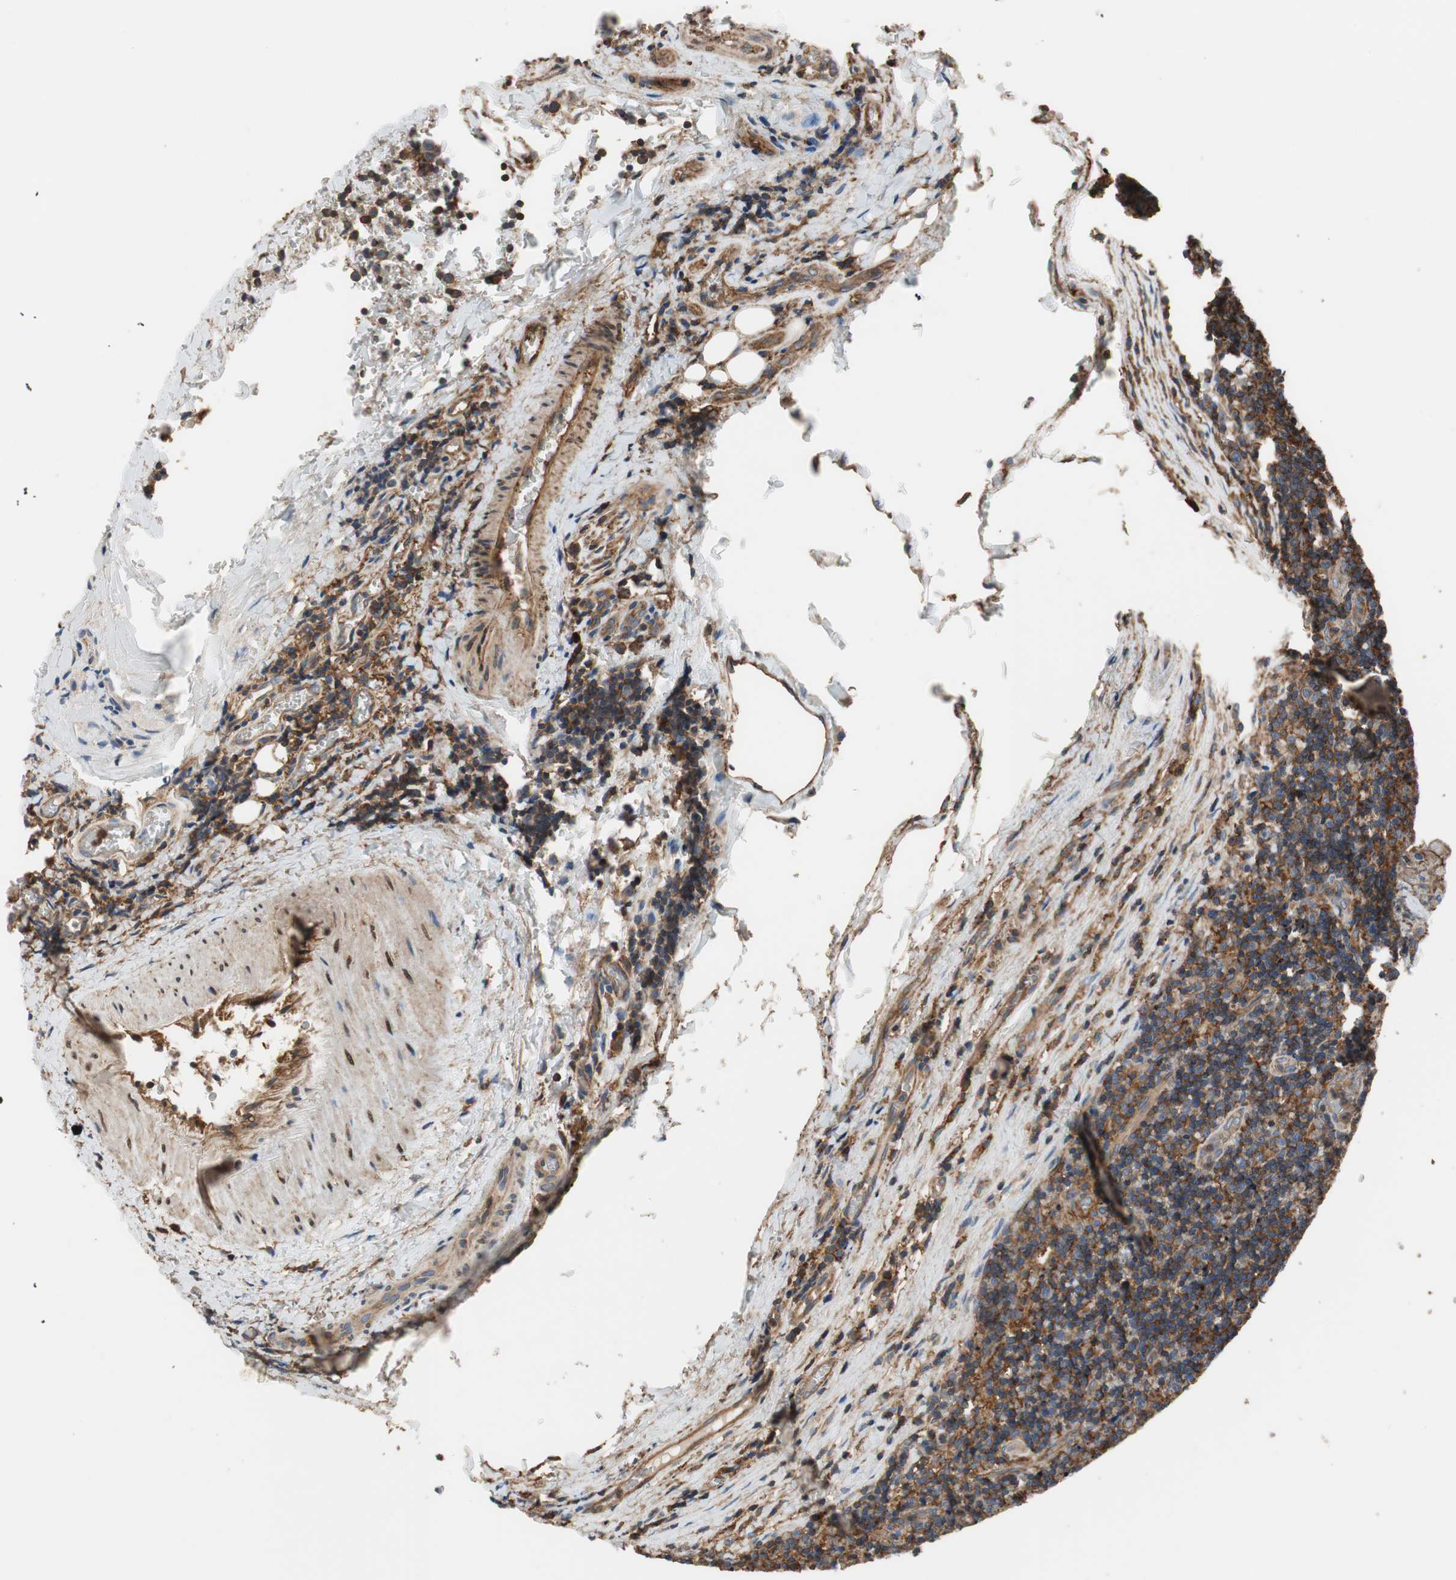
{"staining": {"intensity": "moderate", "quantity": ">75%", "location": "cytoplasmic/membranous"}, "tissue": "lymph node", "cell_type": "Germinal center cells", "image_type": "normal", "snomed": [{"axis": "morphology", "description": "Normal tissue, NOS"}, {"axis": "topography", "description": "Lymph node"}, {"axis": "topography", "description": "Salivary gland"}], "caption": "High-power microscopy captured an immunohistochemistry histopathology image of unremarkable lymph node, revealing moderate cytoplasmic/membranous expression in approximately >75% of germinal center cells.", "gene": "IL1RL1", "patient": {"sex": "male", "age": 8}}